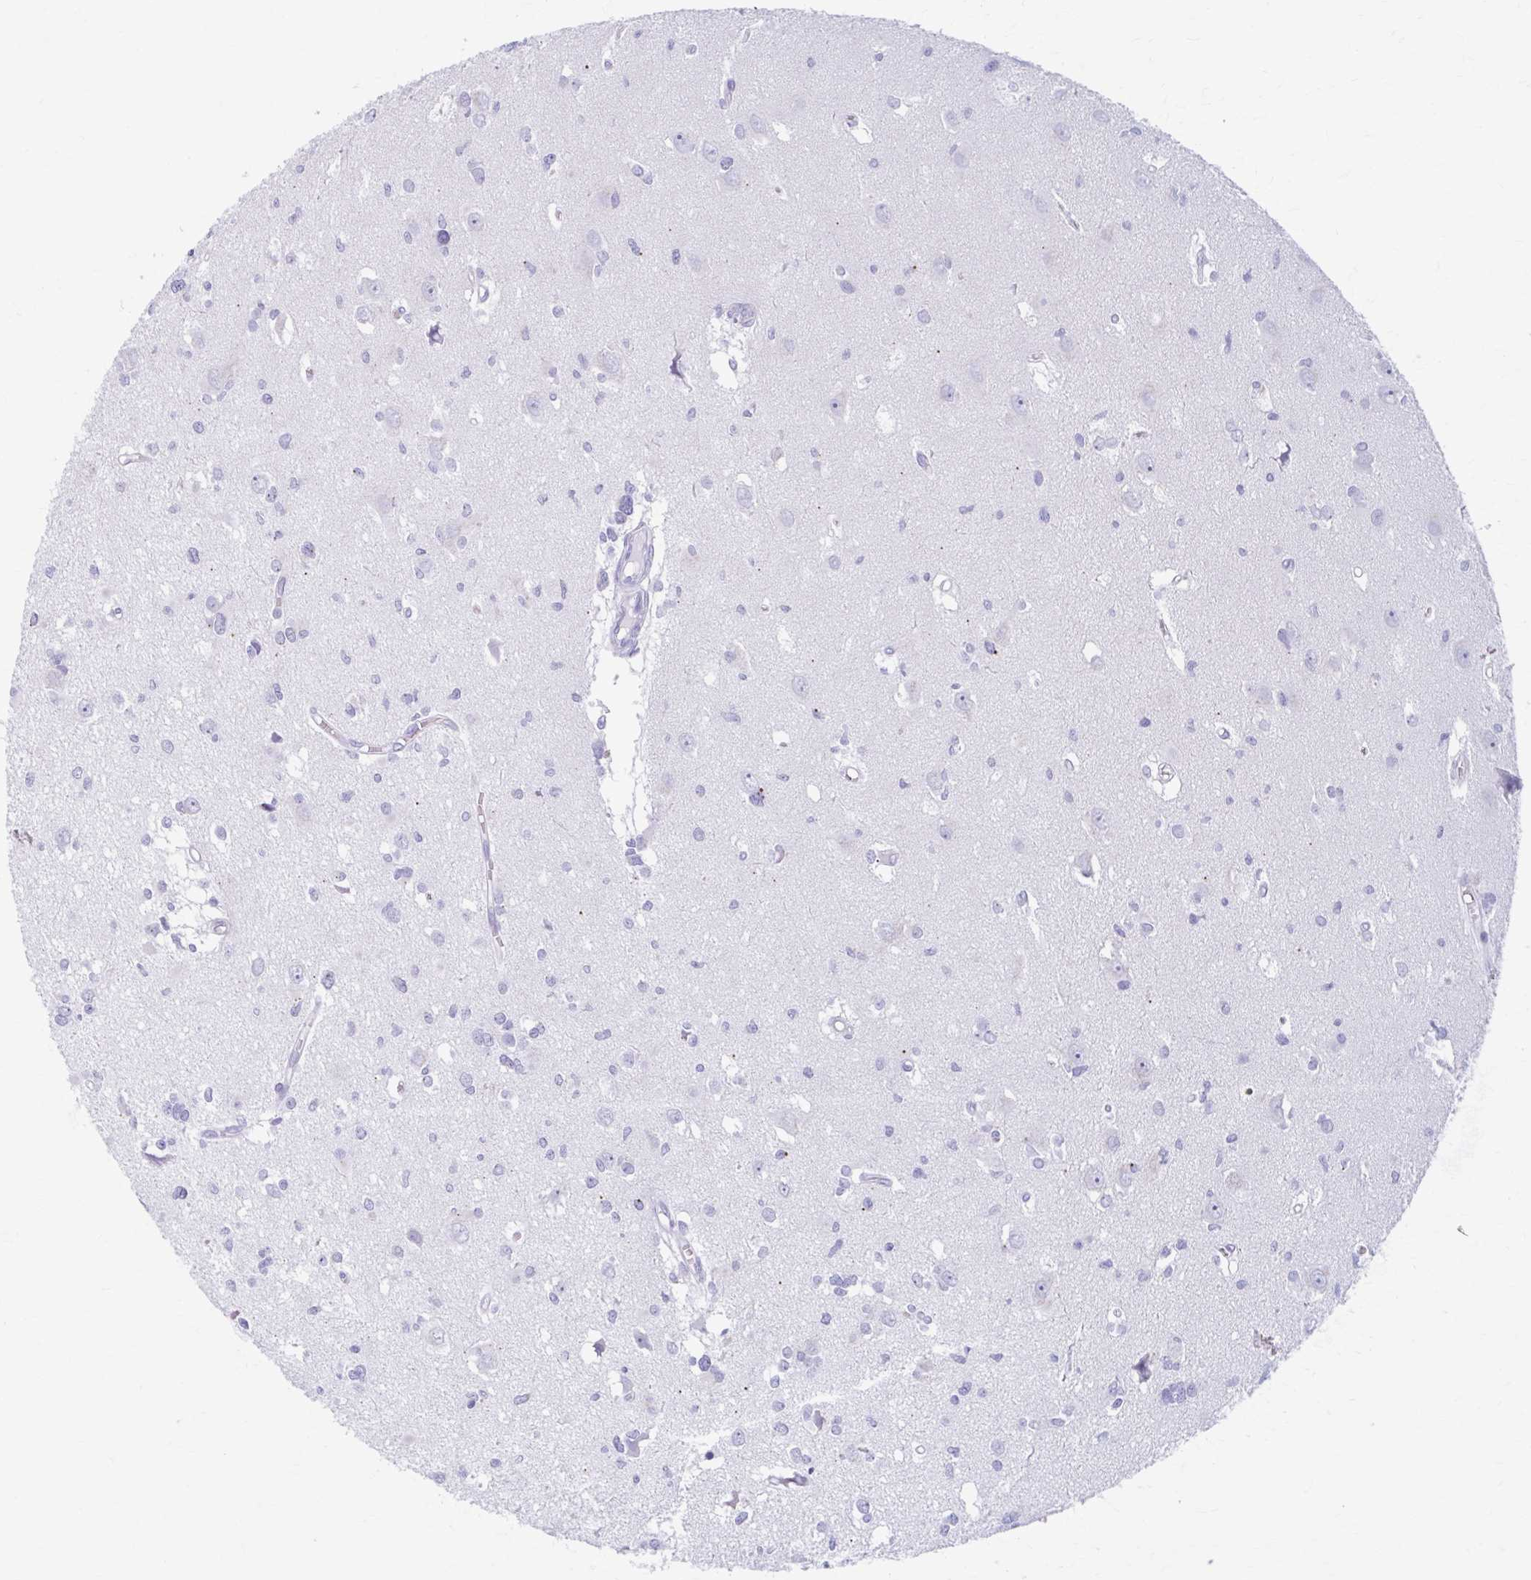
{"staining": {"intensity": "negative", "quantity": "none", "location": "none"}, "tissue": "glioma", "cell_type": "Tumor cells", "image_type": "cancer", "snomed": [{"axis": "morphology", "description": "Glioma, malignant, High grade"}, {"axis": "topography", "description": "Brain"}], "caption": "This is an immunohistochemistry histopathology image of human high-grade glioma (malignant). There is no staining in tumor cells.", "gene": "KCNE2", "patient": {"sex": "male", "age": 23}}